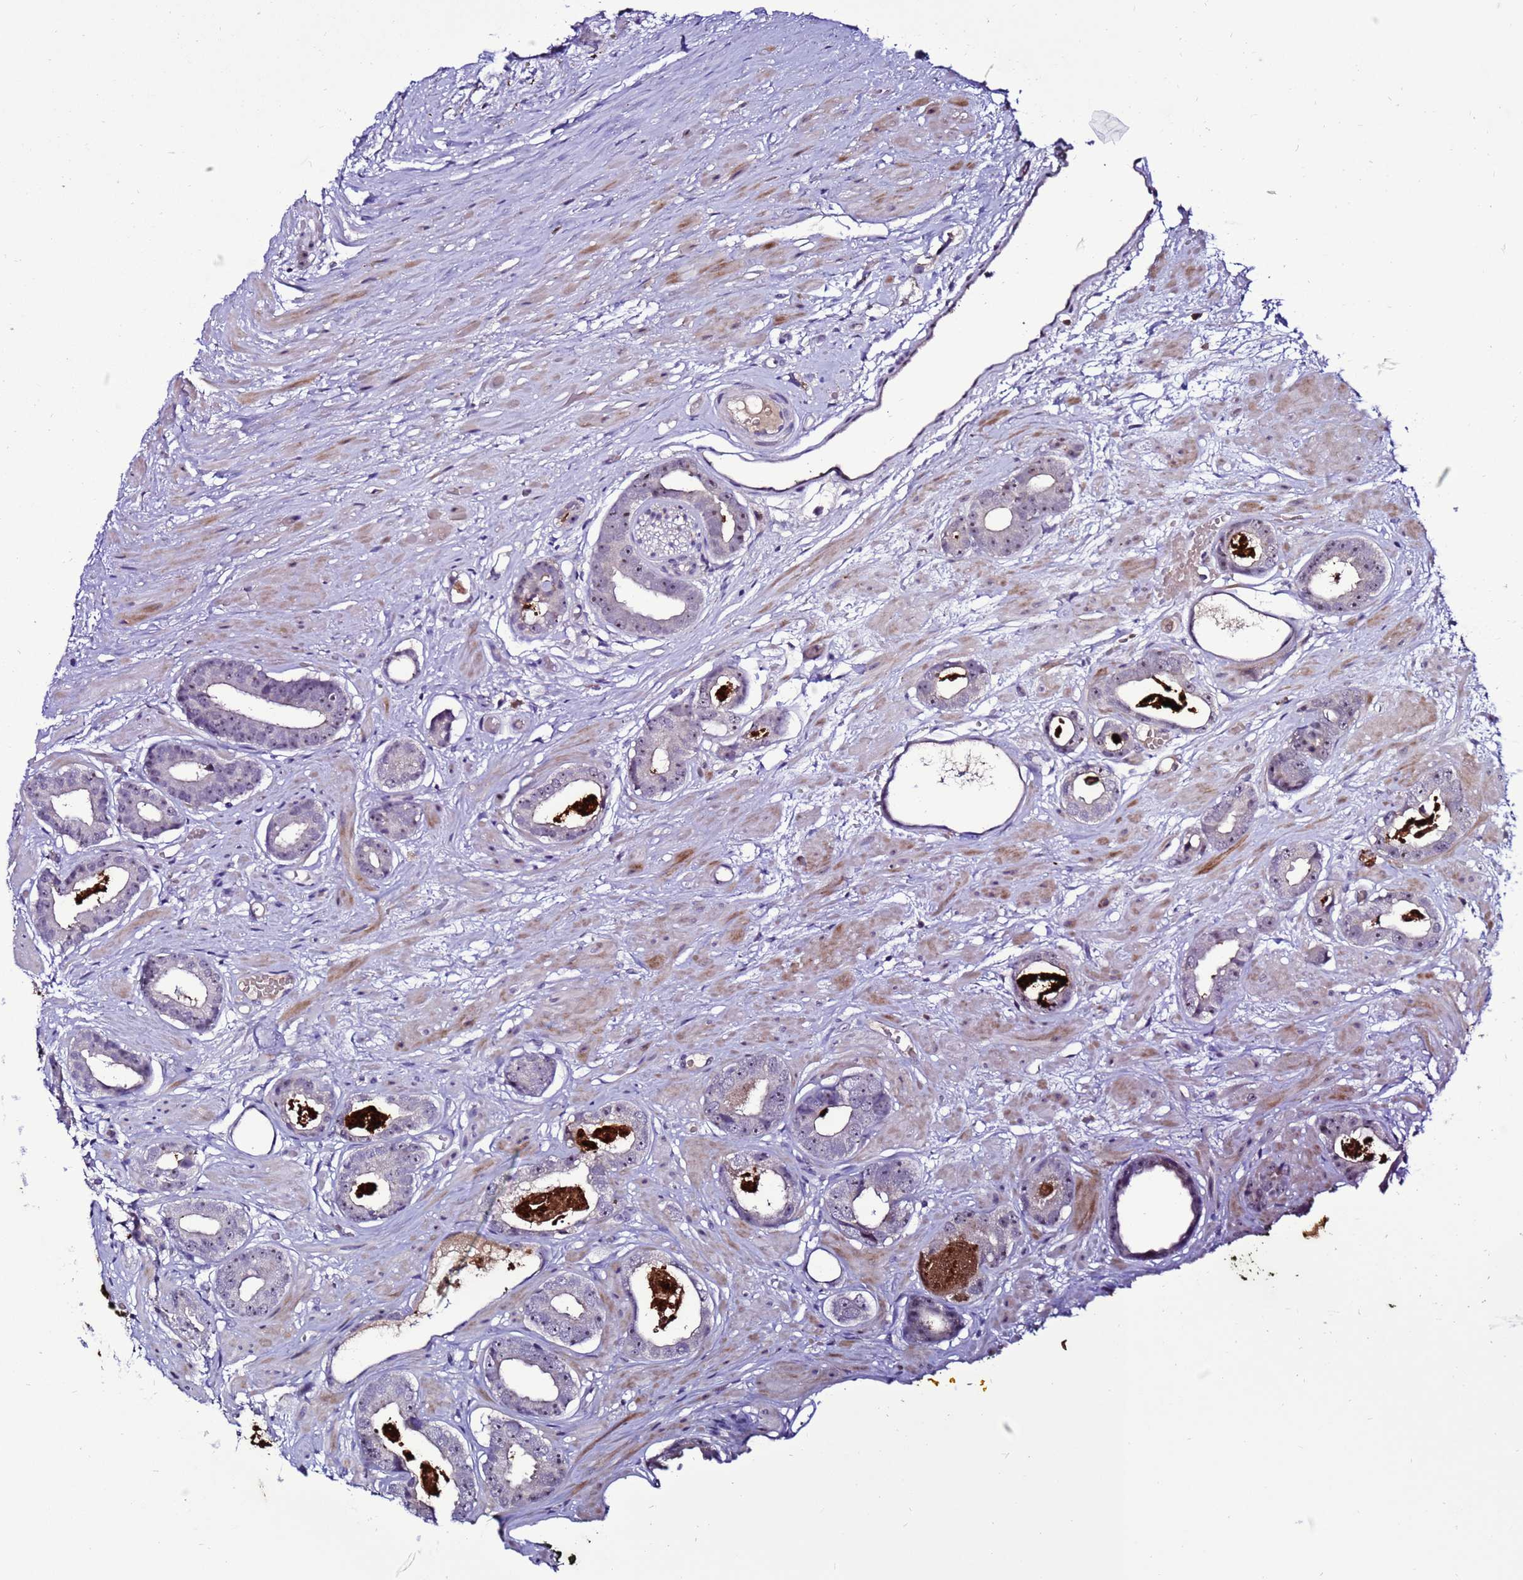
{"staining": {"intensity": "negative", "quantity": "none", "location": "none"}, "tissue": "prostate cancer", "cell_type": "Tumor cells", "image_type": "cancer", "snomed": [{"axis": "morphology", "description": "Adenocarcinoma, Low grade"}, {"axis": "topography", "description": "Prostate"}], "caption": "This is an immunohistochemistry (IHC) image of adenocarcinoma (low-grade) (prostate). There is no positivity in tumor cells.", "gene": "C19orf47", "patient": {"sex": "male", "age": 64}}